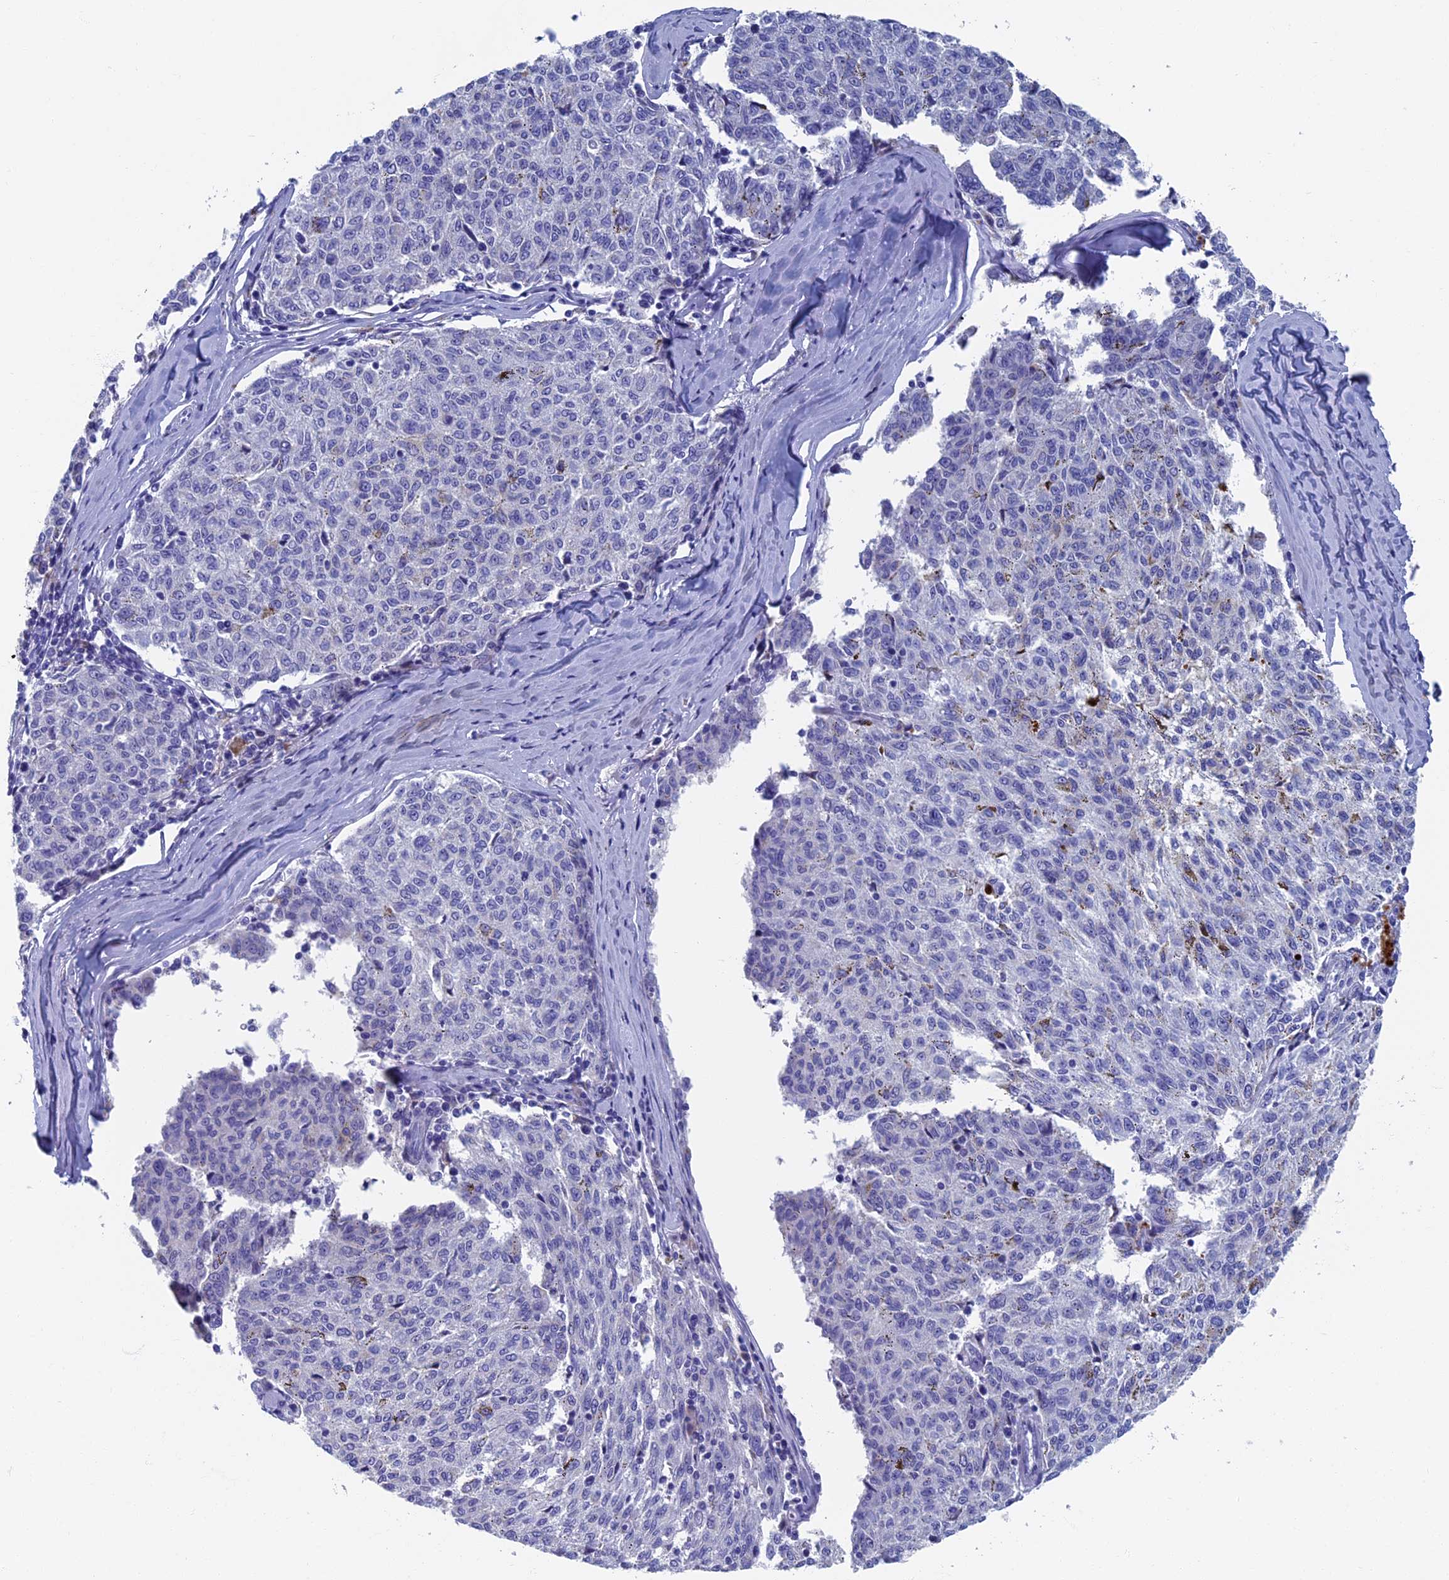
{"staining": {"intensity": "negative", "quantity": "none", "location": "none"}, "tissue": "melanoma", "cell_type": "Tumor cells", "image_type": "cancer", "snomed": [{"axis": "morphology", "description": "Malignant melanoma, NOS"}, {"axis": "topography", "description": "Skin"}], "caption": "DAB immunohistochemical staining of malignant melanoma exhibits no significant positivity in tumor cells. The staining is performed using DAB (3,3'-diaminobenzidine) brown chromogen with nuclei counter-stained in using hematoxylin.", "gene": "OAT", "patient": {"sex": "female", "age": 72}}